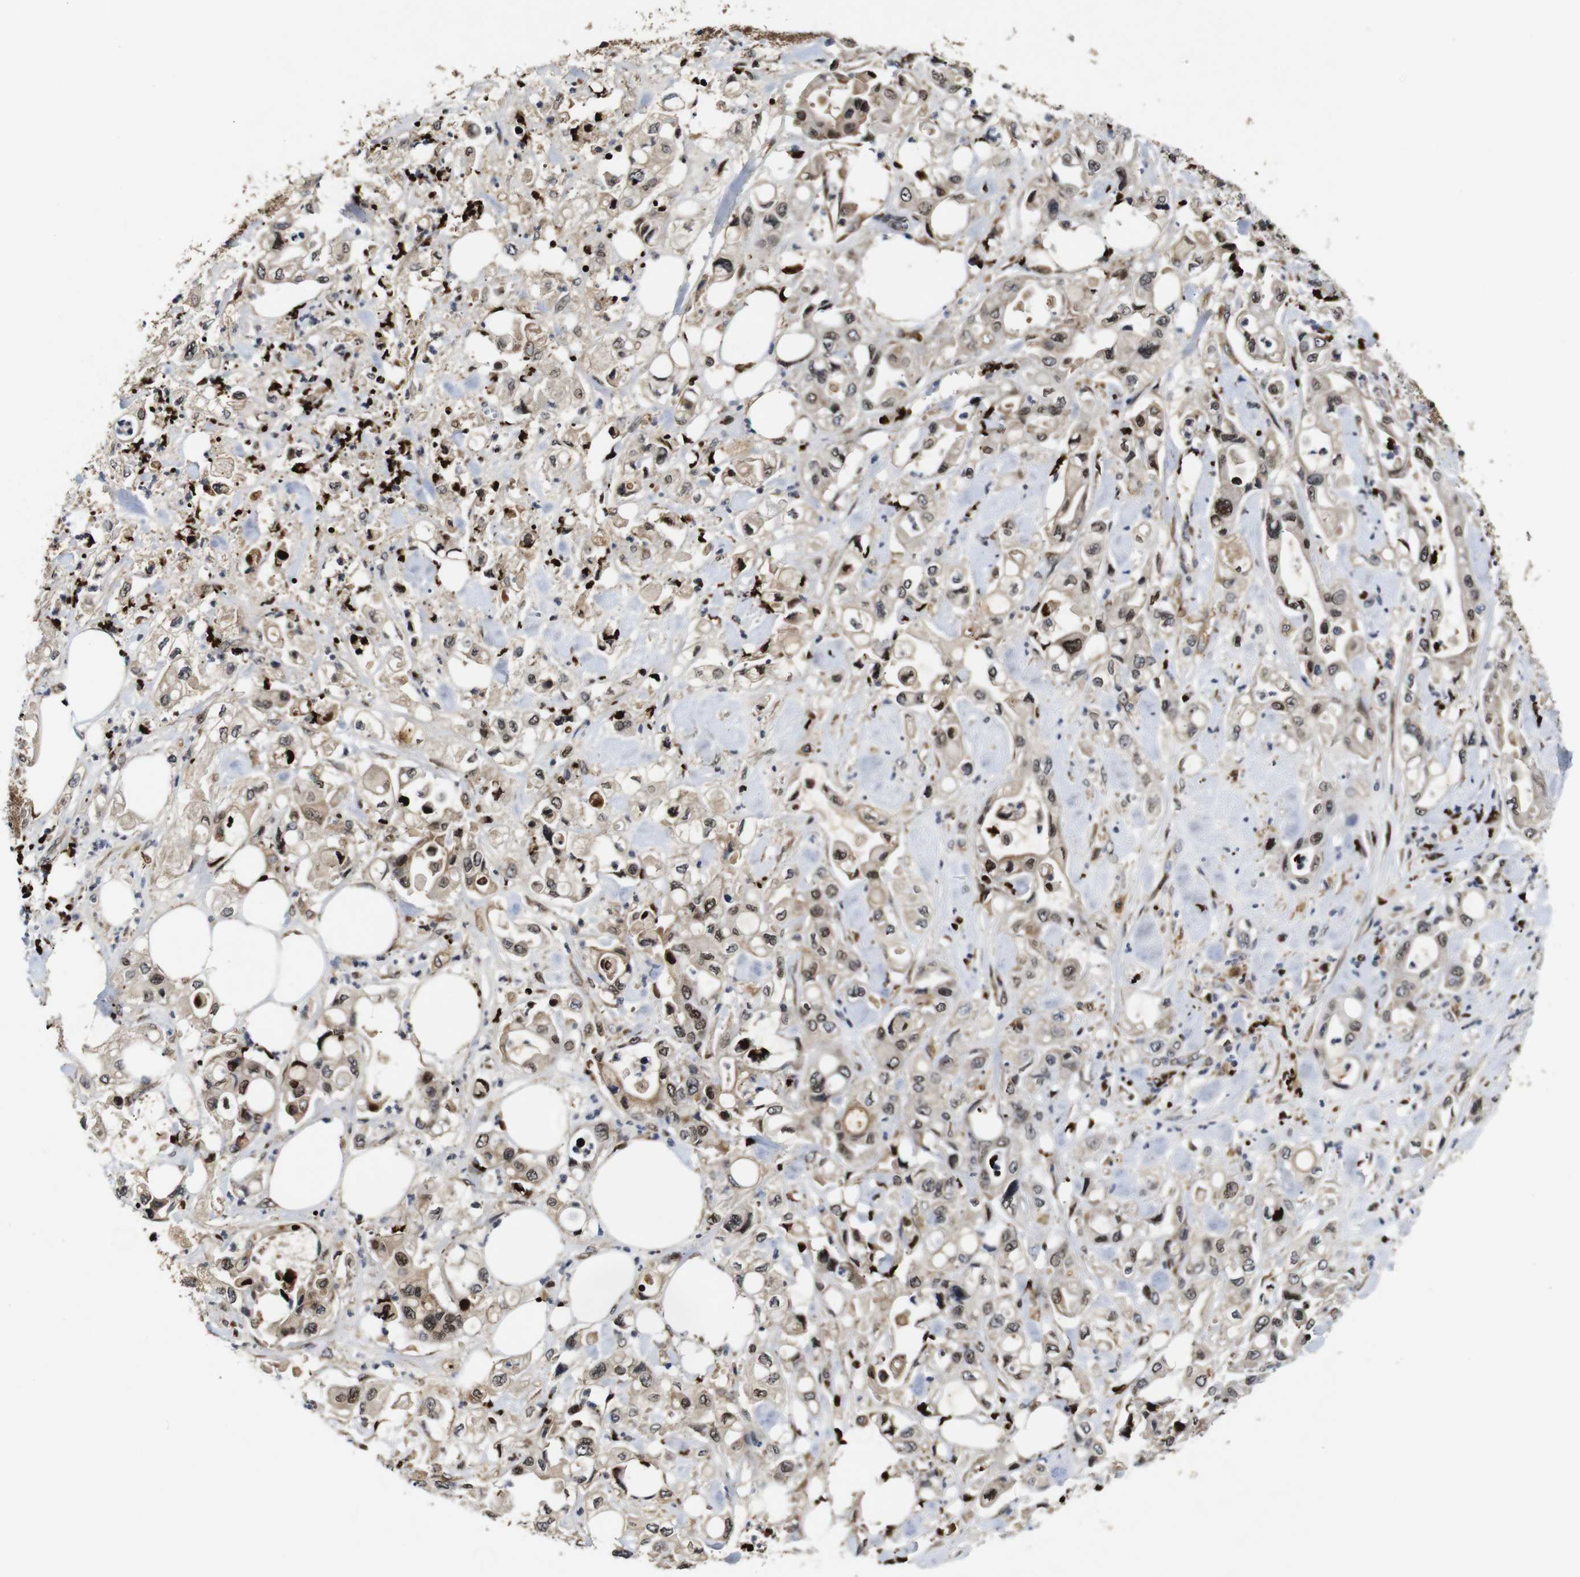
{"staining": {"intensity": "moderate", "quantity": "25%-75%", "location": "cytoplasmic/membranous,nuclear"}, "tissue": "pancreatic cancer", "cell_type": "Tumor cells", "image_type": "cancer", "snomed": [{"axis": "morphology", "description": "Adenocarcinoma, NOS"}, {"axis": "topography", "description": "Pancreas"}], "caption": "The micrograph exhibits immunohistochemical staining of pancreatic adenocarcinoma. There is moderate cytoplasmic/membranous and nuclear positivity is present in about 25%-75% of tumor cells. Using DAB (3,3'-diaminobenzidine) (brown) and hematoxylin (blue) stains, captured at high magnification using brightfield microscopy.", "gene": "MYC", "patient": {"sex": "male", "age": 70}}